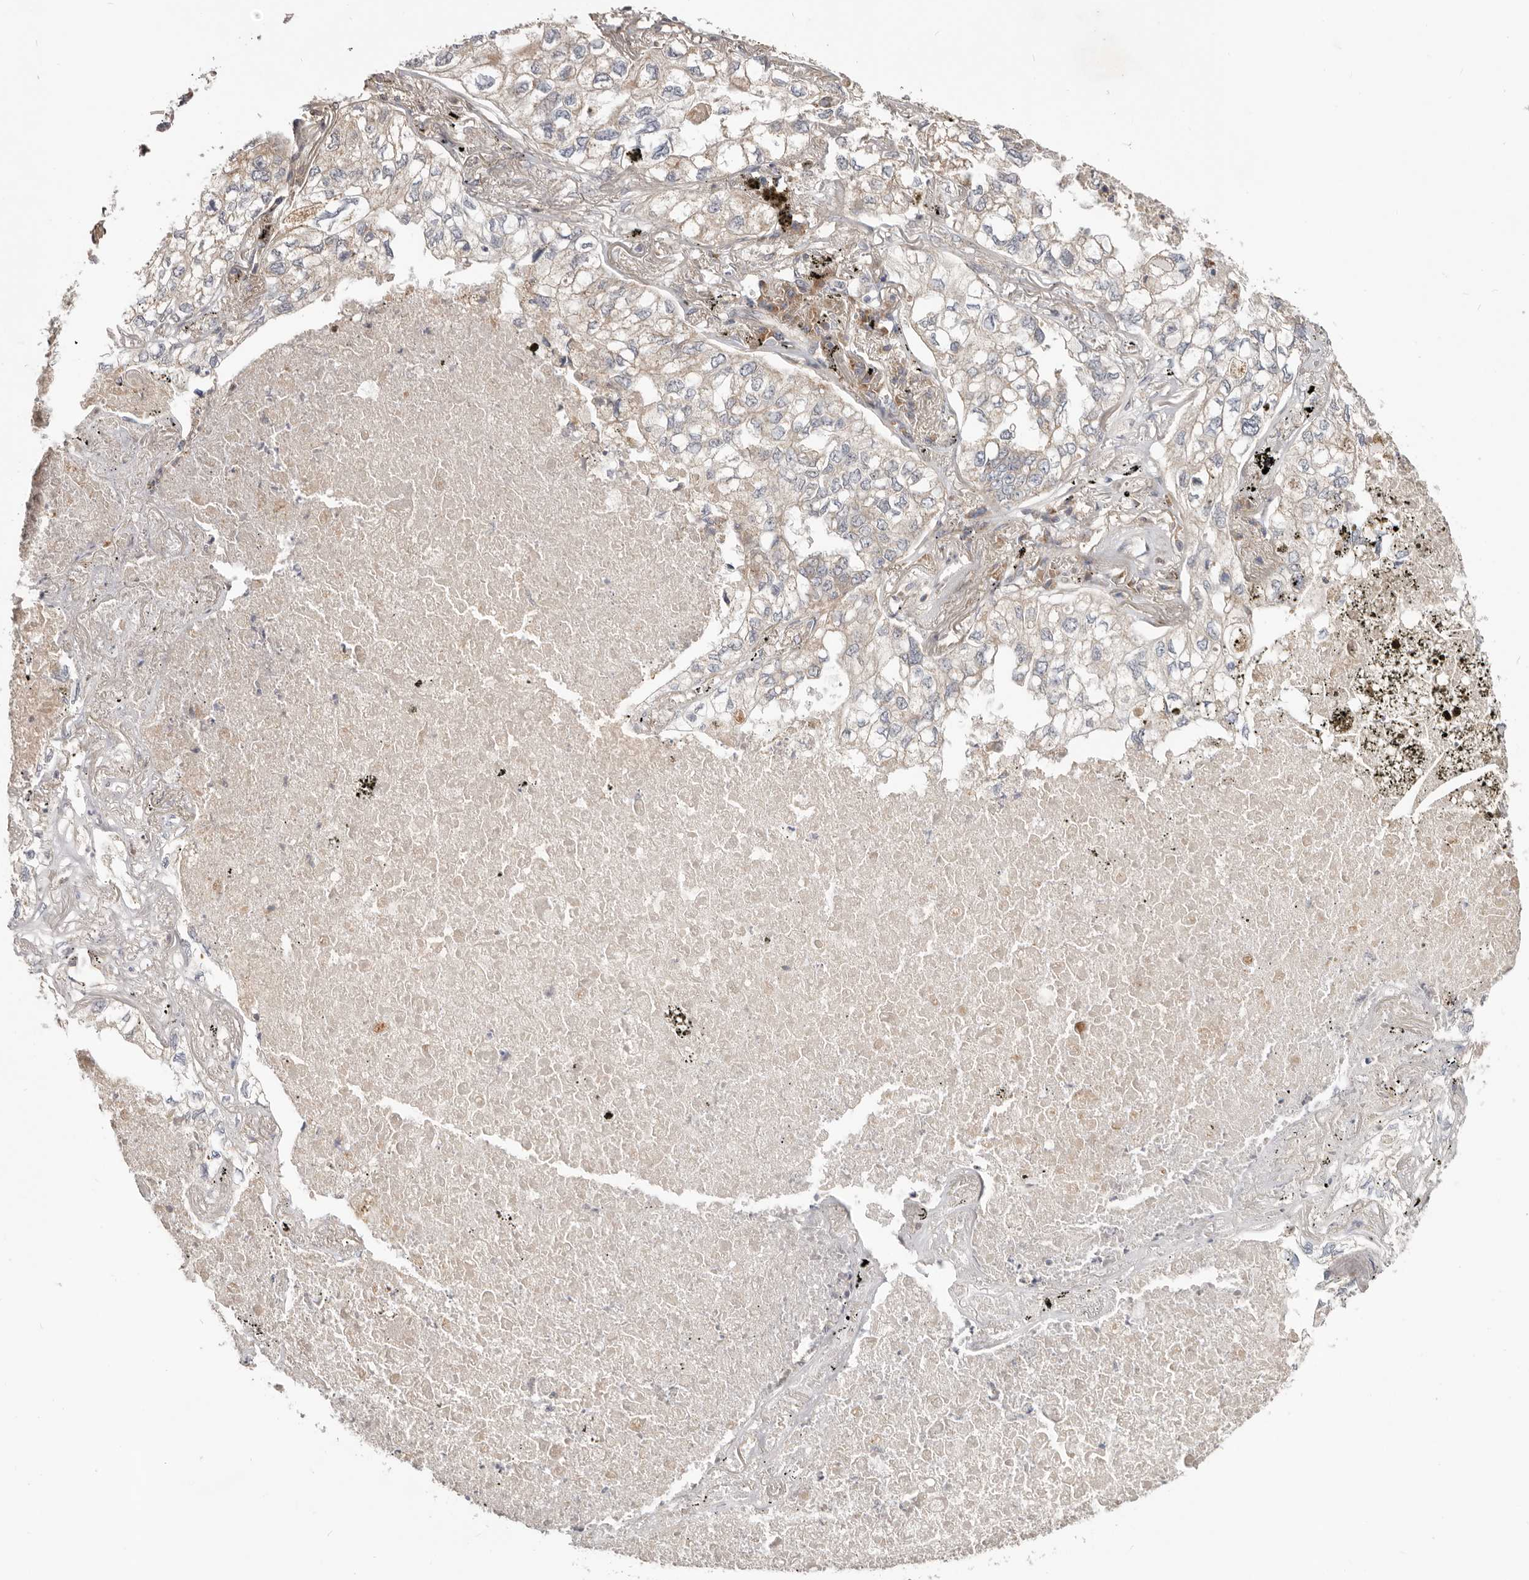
{"staining": {"intensity": "negative", "quantity": "none", "location": "none"}, "tissue": "lung cancer", "cell_type": "Tumor cells", "image_type": "cancer", "snomed": [{"axis": "morphology", "description": "Adenocarcinoma, NOS"}, {"axis": "topography", "description": "Lung"}], "caption": "Adenocarcinoma (lung) was stained to show a protein in brown. There is no significant staining in tumor cells. (DAB immunohistochemistry, high magnification).", "gene": "LRP6", "patient": {"sex": "male", "age": 65}}